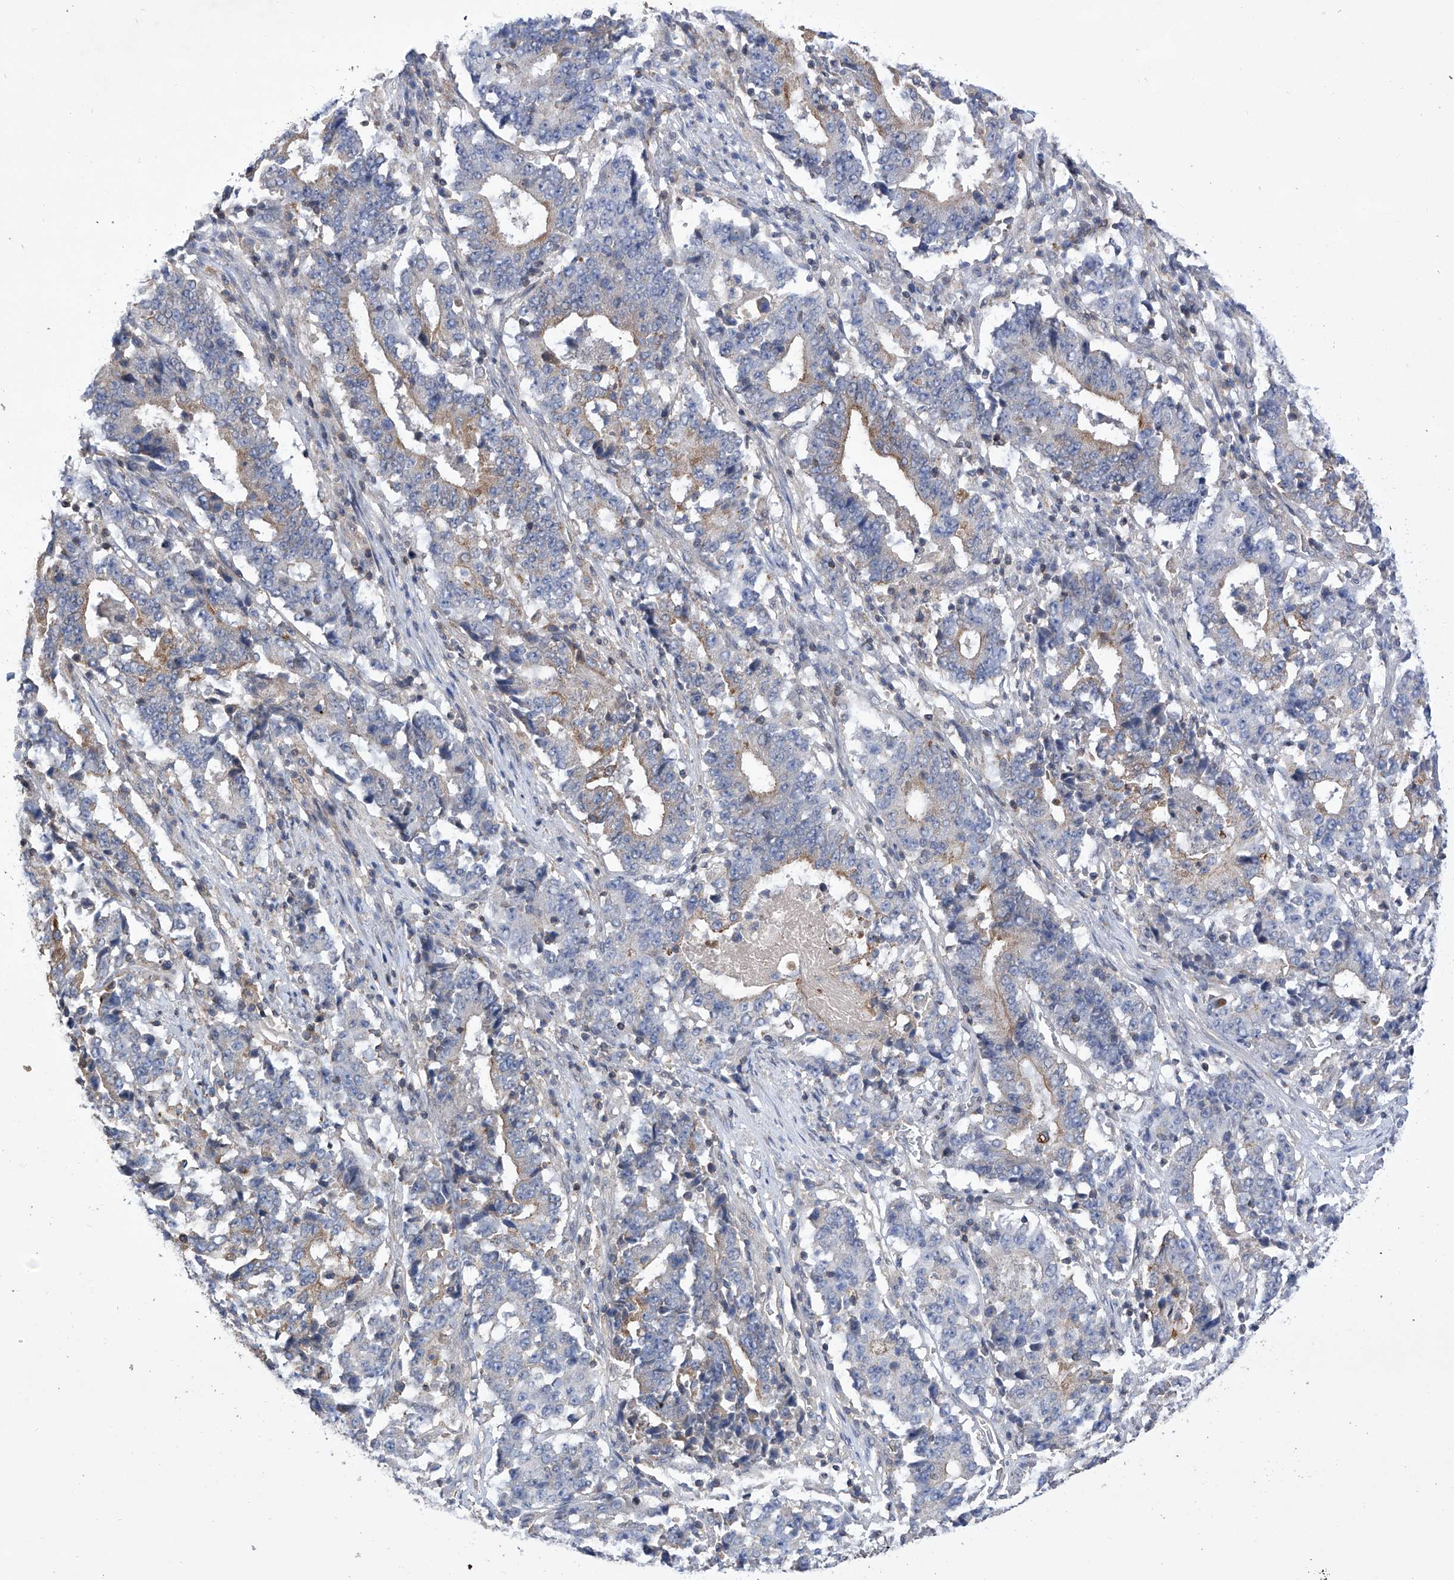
{"staining": {"intensity": "weak", "quantity": "25%-75%", "location": "cytoplasmic/membranous"}, "tissue": "stomach cancer", "cell_type": "Tumor cells", "image_type": "cancer", "snomed": [{"axis": "morphology", "description": "Adenocarcinoma, NOS"}, {"axis": "topography", "description": "Stomach"}], "caption": "Adenocarcinoma (stomach) tissue demonstrates weak cytoplasmic/membranous positivity in approximately 25%-75% of tumor cells", "gene": "KIFC2", "patient": {"sex": "male", "age": 59}}